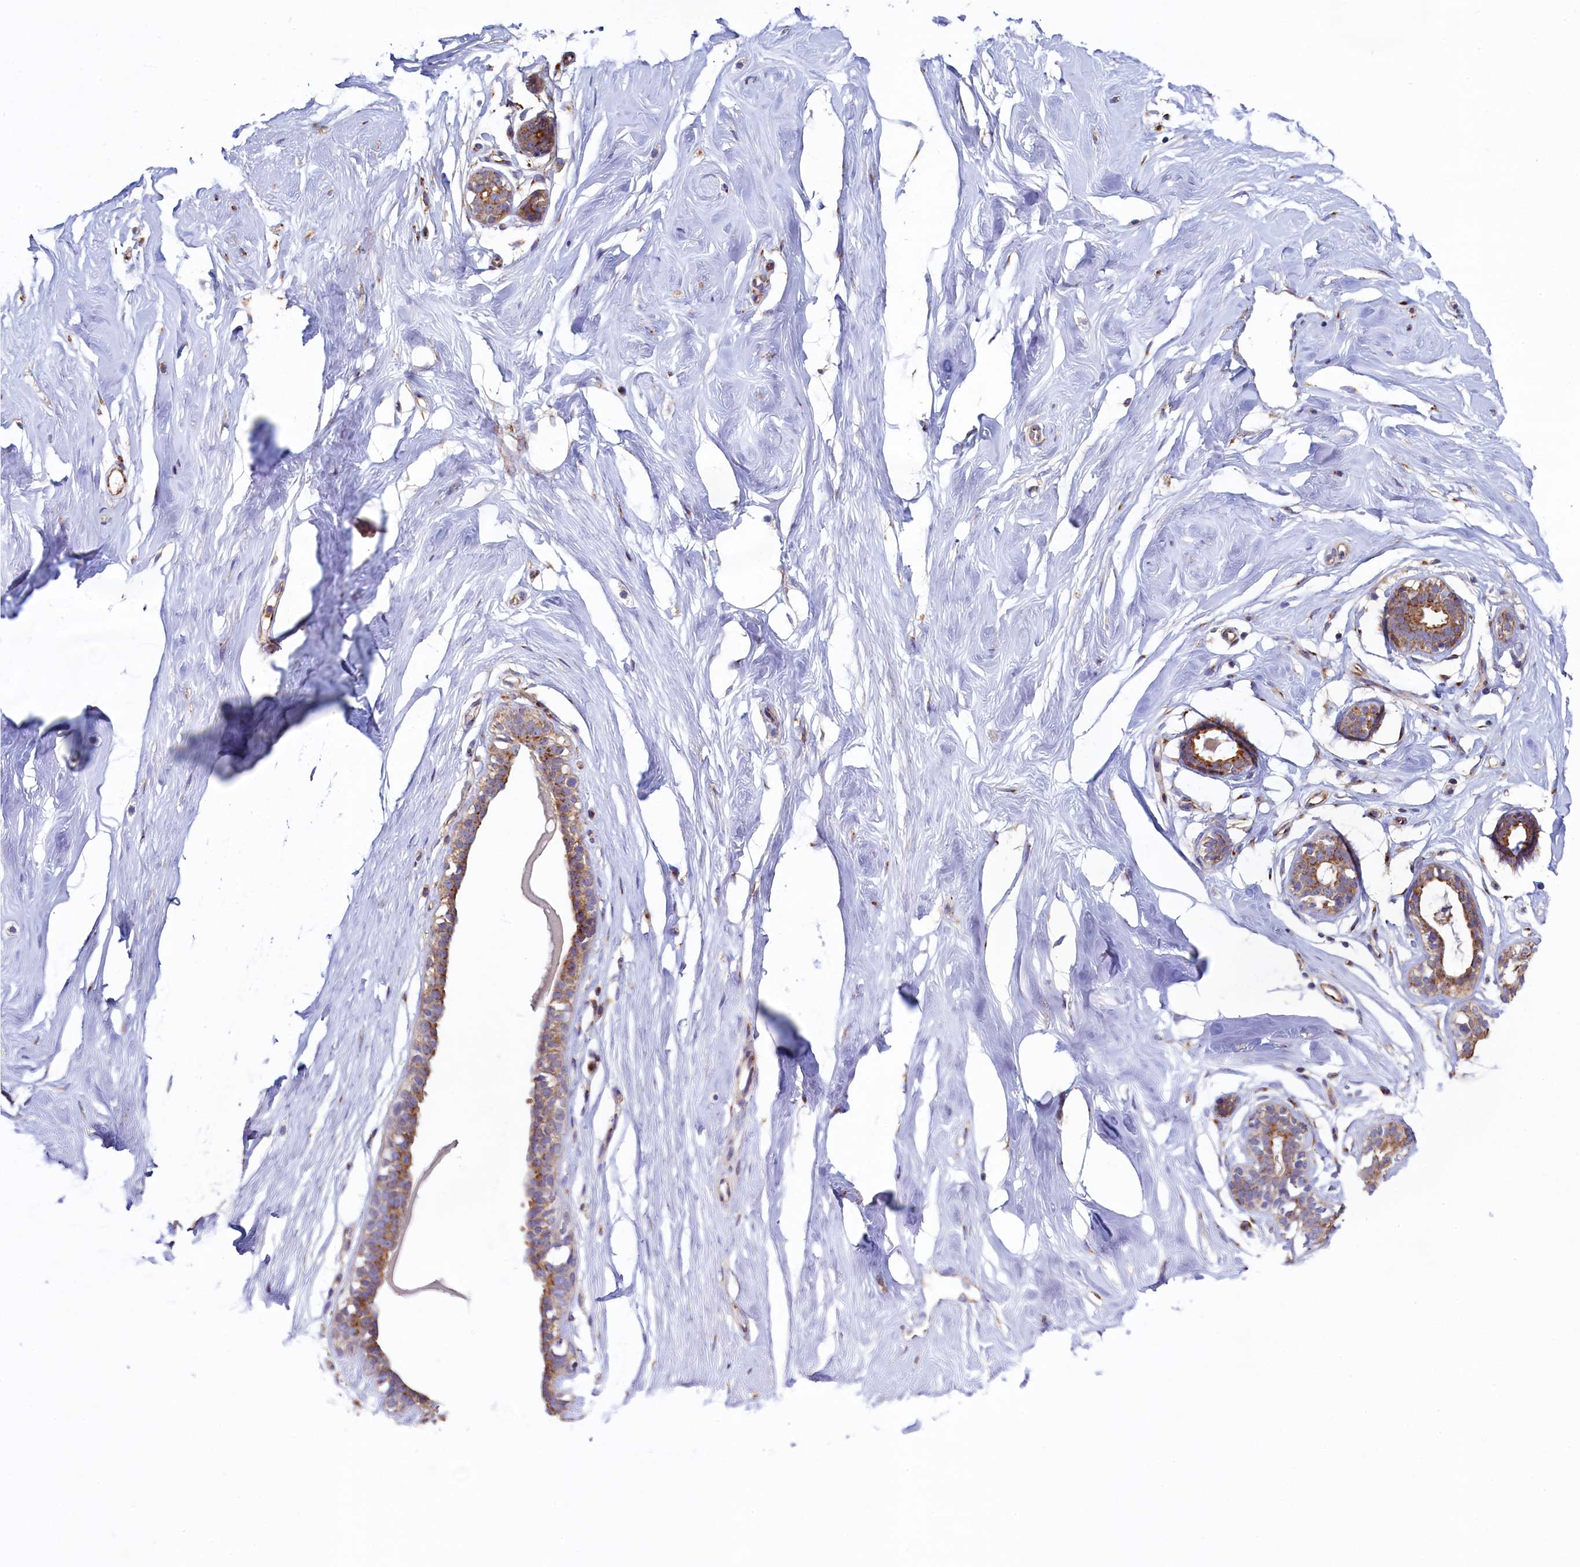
{"staining": {"intensity": "negative", "quantity": "none", "location": "none"}, "tissue": "breast", "cell_type": "Adipocytes", "image_type": "normal", "snomed": [{"axis": "morphology", "description": "Normal tissue, NOS"}, {"axis": "morphology", "description": "Adenoma, NOS"}, {"axis": "topography", "description": "Breast"}], "caption": "An immunohistochemistry histopathology image of benign breast is shown. There is no staining in adipocytes of breast.", "gene": "GPR21", "patient": {"sex": "female", "age": 23}}